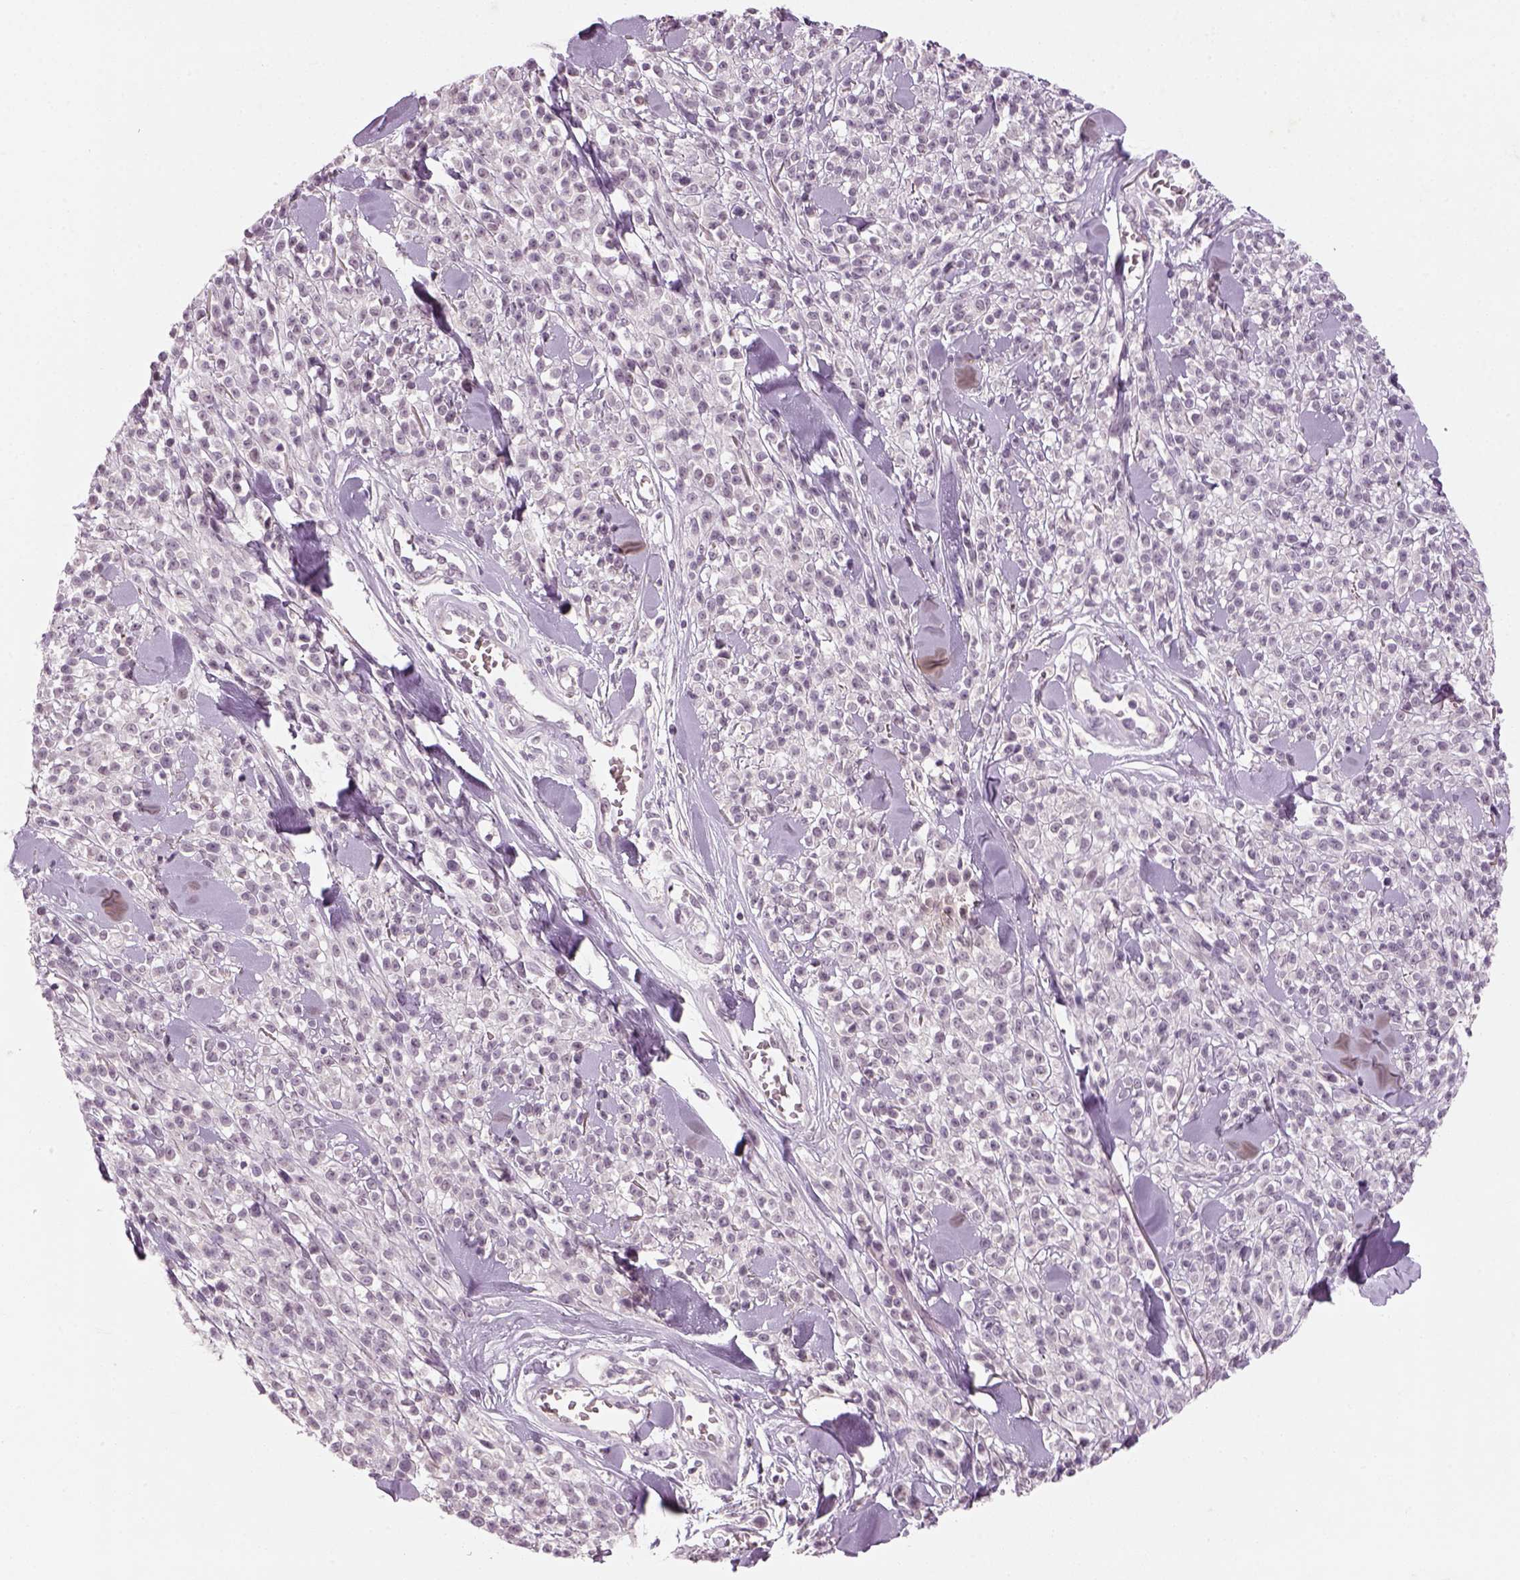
{"staining": {"intensity": "negative", "quantity": "none", "location": "none"}, "tissue": "melanoma", "cell_type": "Tumor cells", "image_type": "cancer", "snomed": [{"axis": "morphology", "description": "Malignant melanoma, NOS"}, {"axis": "topography", "description": "Skin"}, {"axis": "topography", "description": "Skin of trunk"}], "caption": "Tumor cells show no significant expression in malignant melanoma.", "gene": "GDNF", "patient": {"sex": "male", "age": 74}}